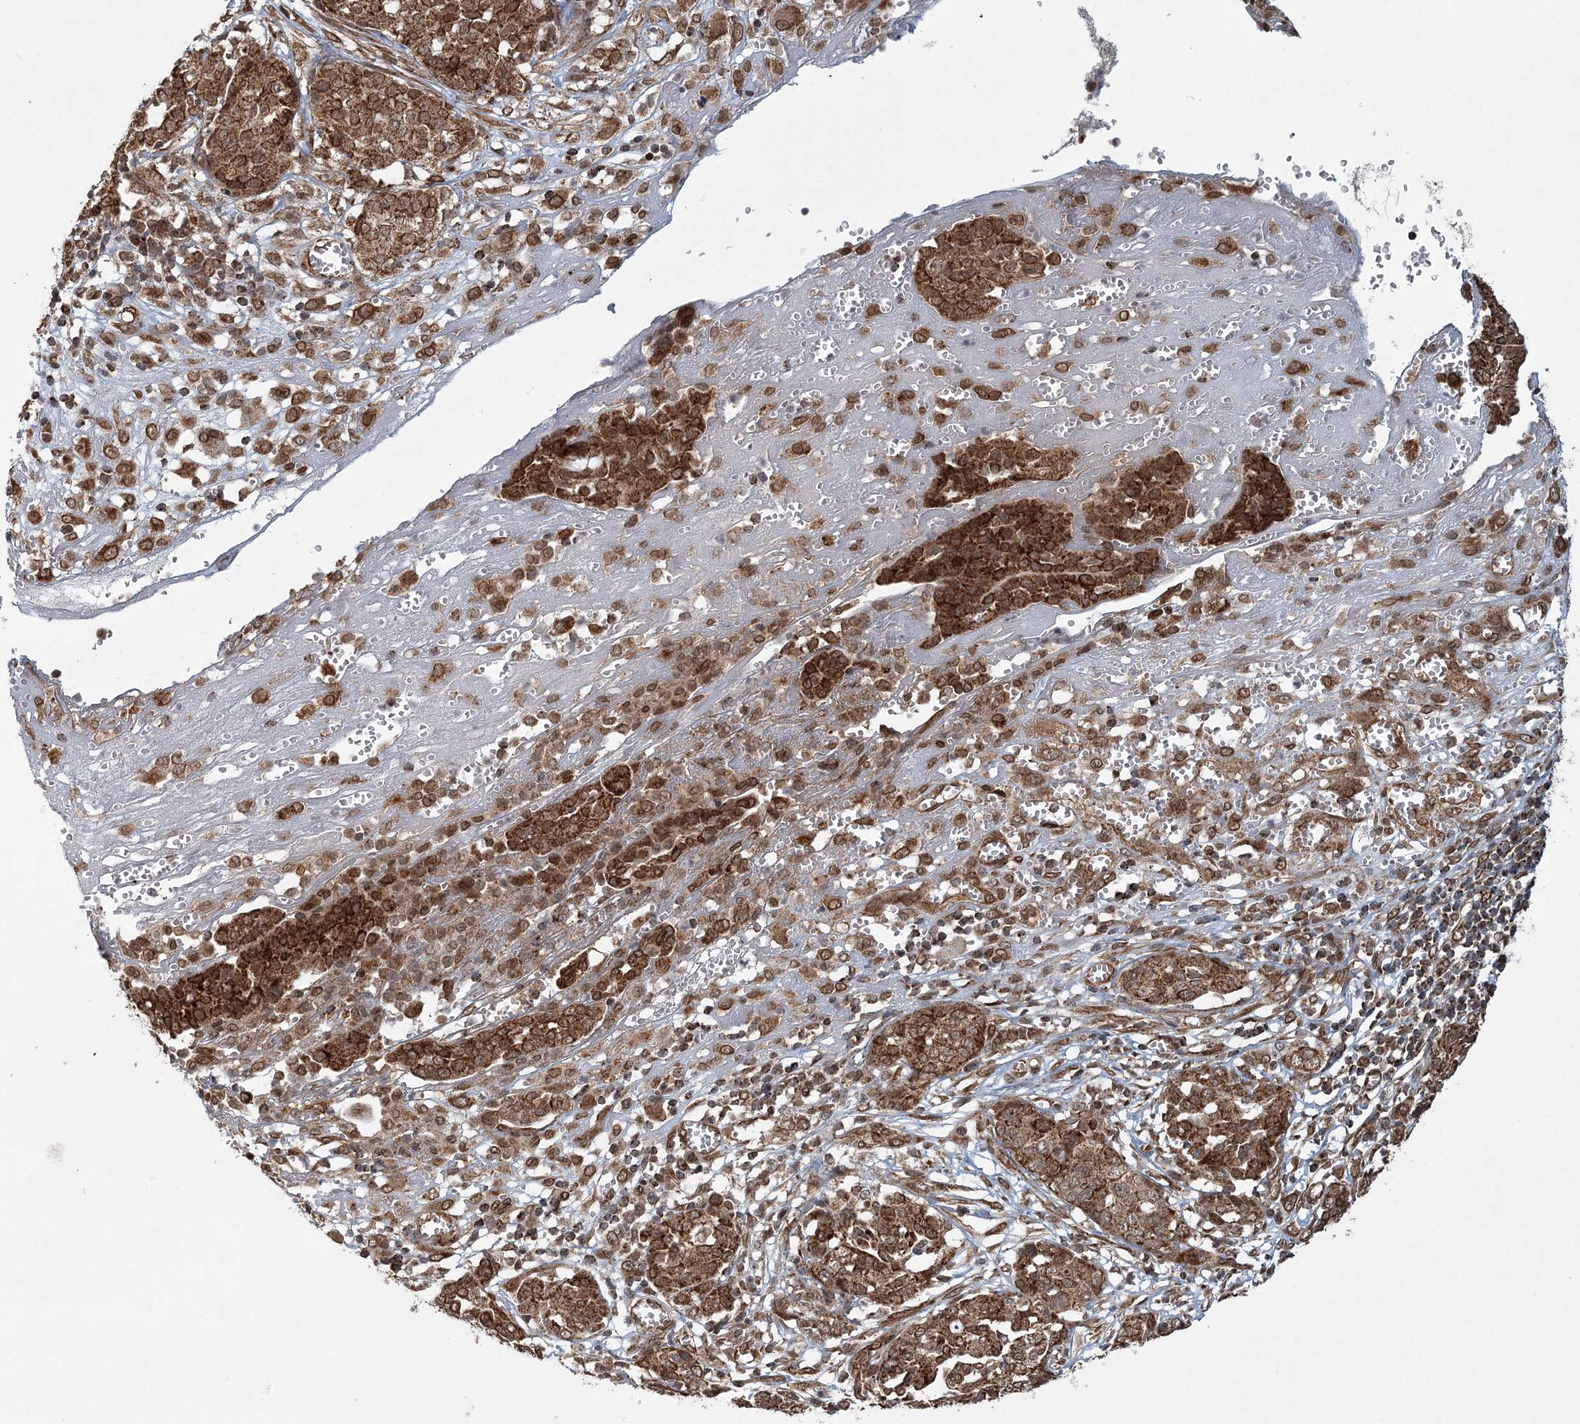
{"staining": {"intensity": "strong", "quantity": ">75%", "location": "cytoplasmic/membranous"}, "tissue": "ovarian cancer", "cell_type": "Tumor cells", "image_type": "cancer", "snomed": [{"axis": "morphology", "description": "Cystadenocarcinoma, serous, NOS"}, {"axis": "topography", "description": "Soft tissue"}, {"axis": "topography", "description": "Ovary"}], "caption": "High-magnification brightfield microscopy of ovarian serous cystadenocarcinoma stained with DAB (brown) and counterstained with hematoxylin (blue). tumor cells exhibit strong cytoplasmic/membranous staining is appreciated in about>75% of cells.", "gene": "BCKDHA", "patient": {"sex": "female", "age": 57}}